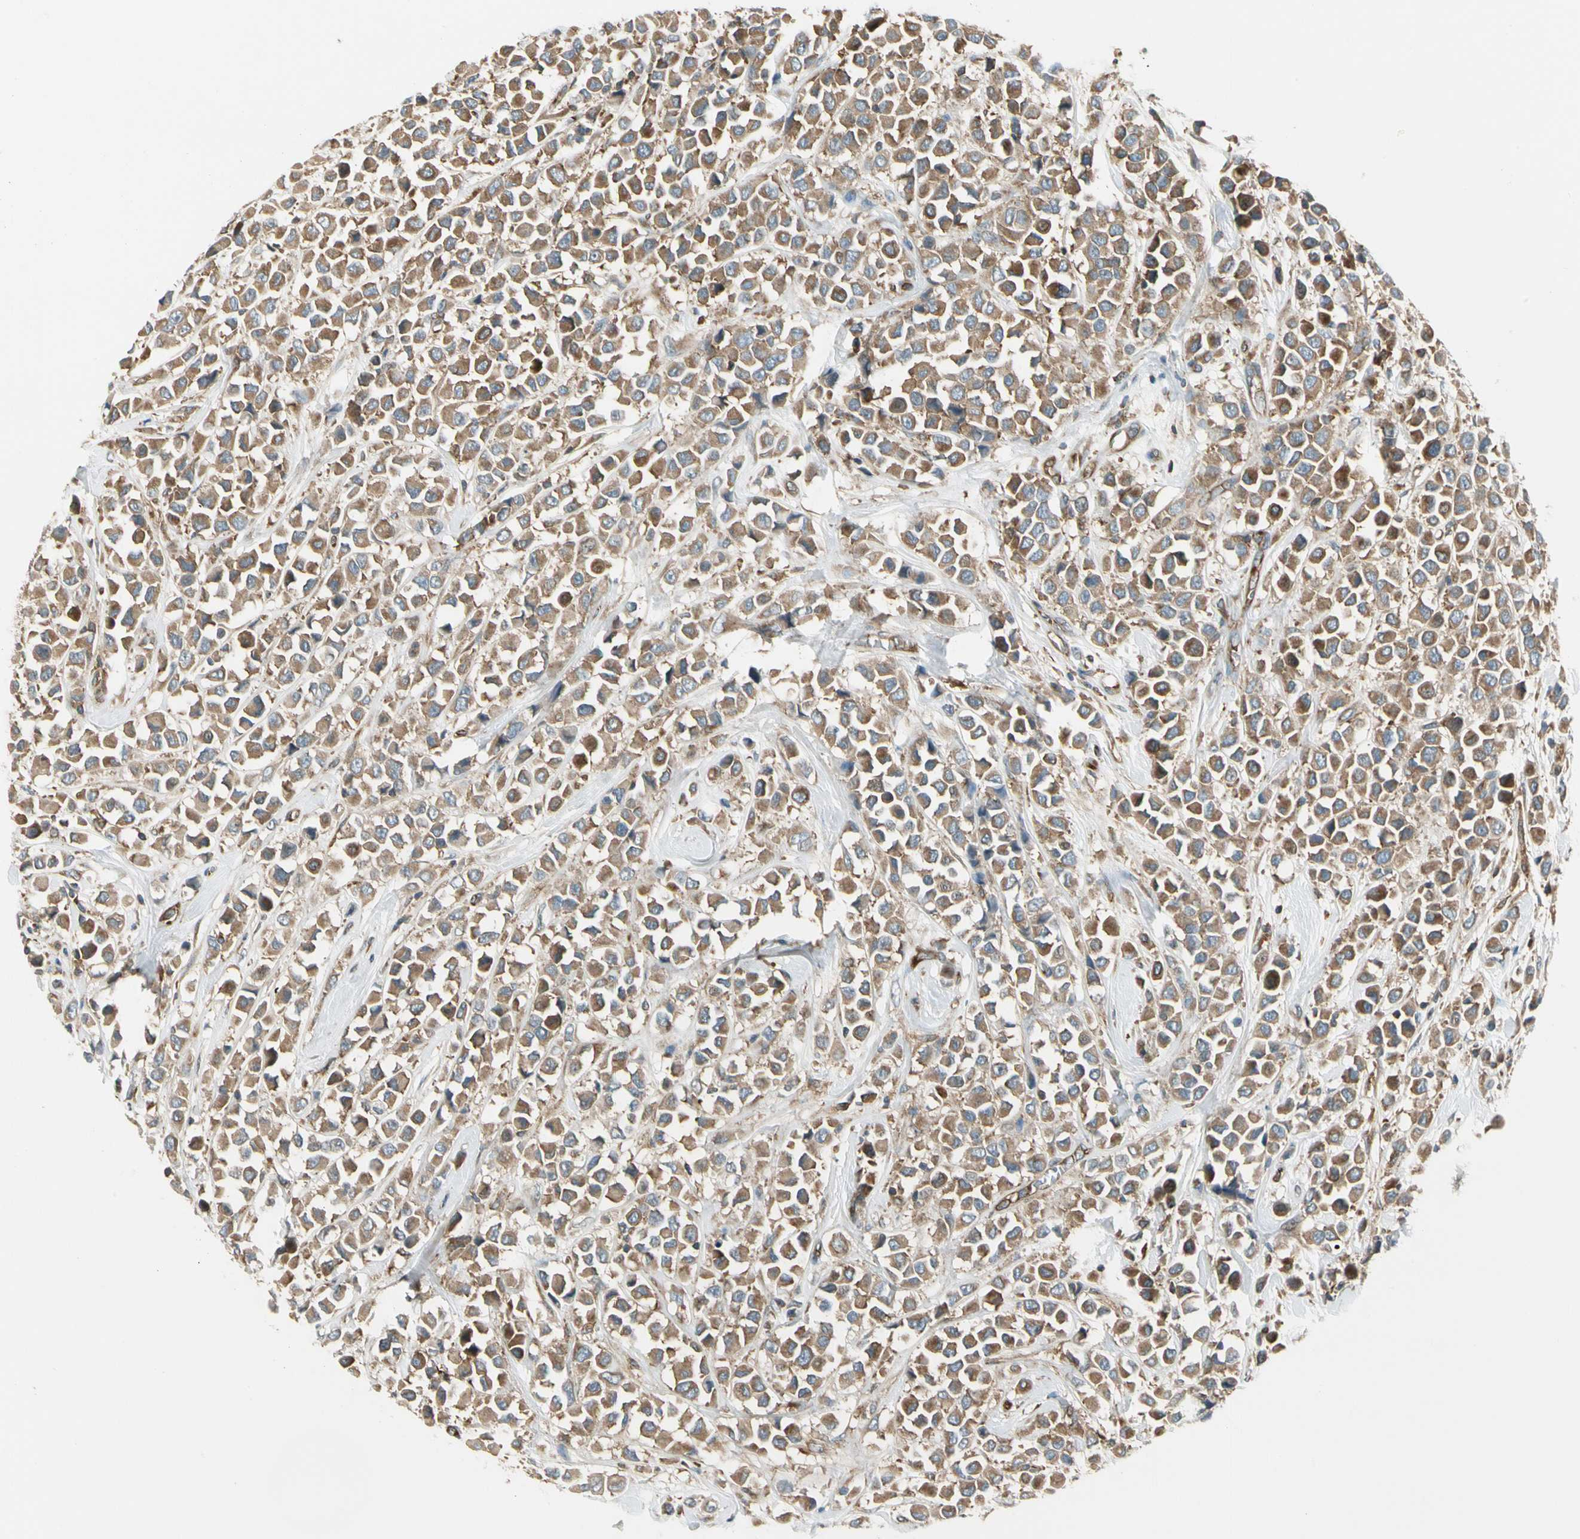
{"staining": {"intensity": "moderate", "quantity": ">75%", "location": "cytoplasmic/membranous"}, "tissue": "breast cancer", "cell_type": "Tumor cells", "image_type": "cancer", "snomed": [{"axis": "morphology", "description": "Duct carcinoma"}, {"axis": "topography", "description": "Breast"}], "caption": "Breast cancer (intraductal carcinoma) stained with immunohistochemistry (IHC) reveals moderate cytoplasmic/membranous staining in approximately >75% of tumor cells.", "gene": "TRIO", "patient": {"sex": "female", "age": 61}}